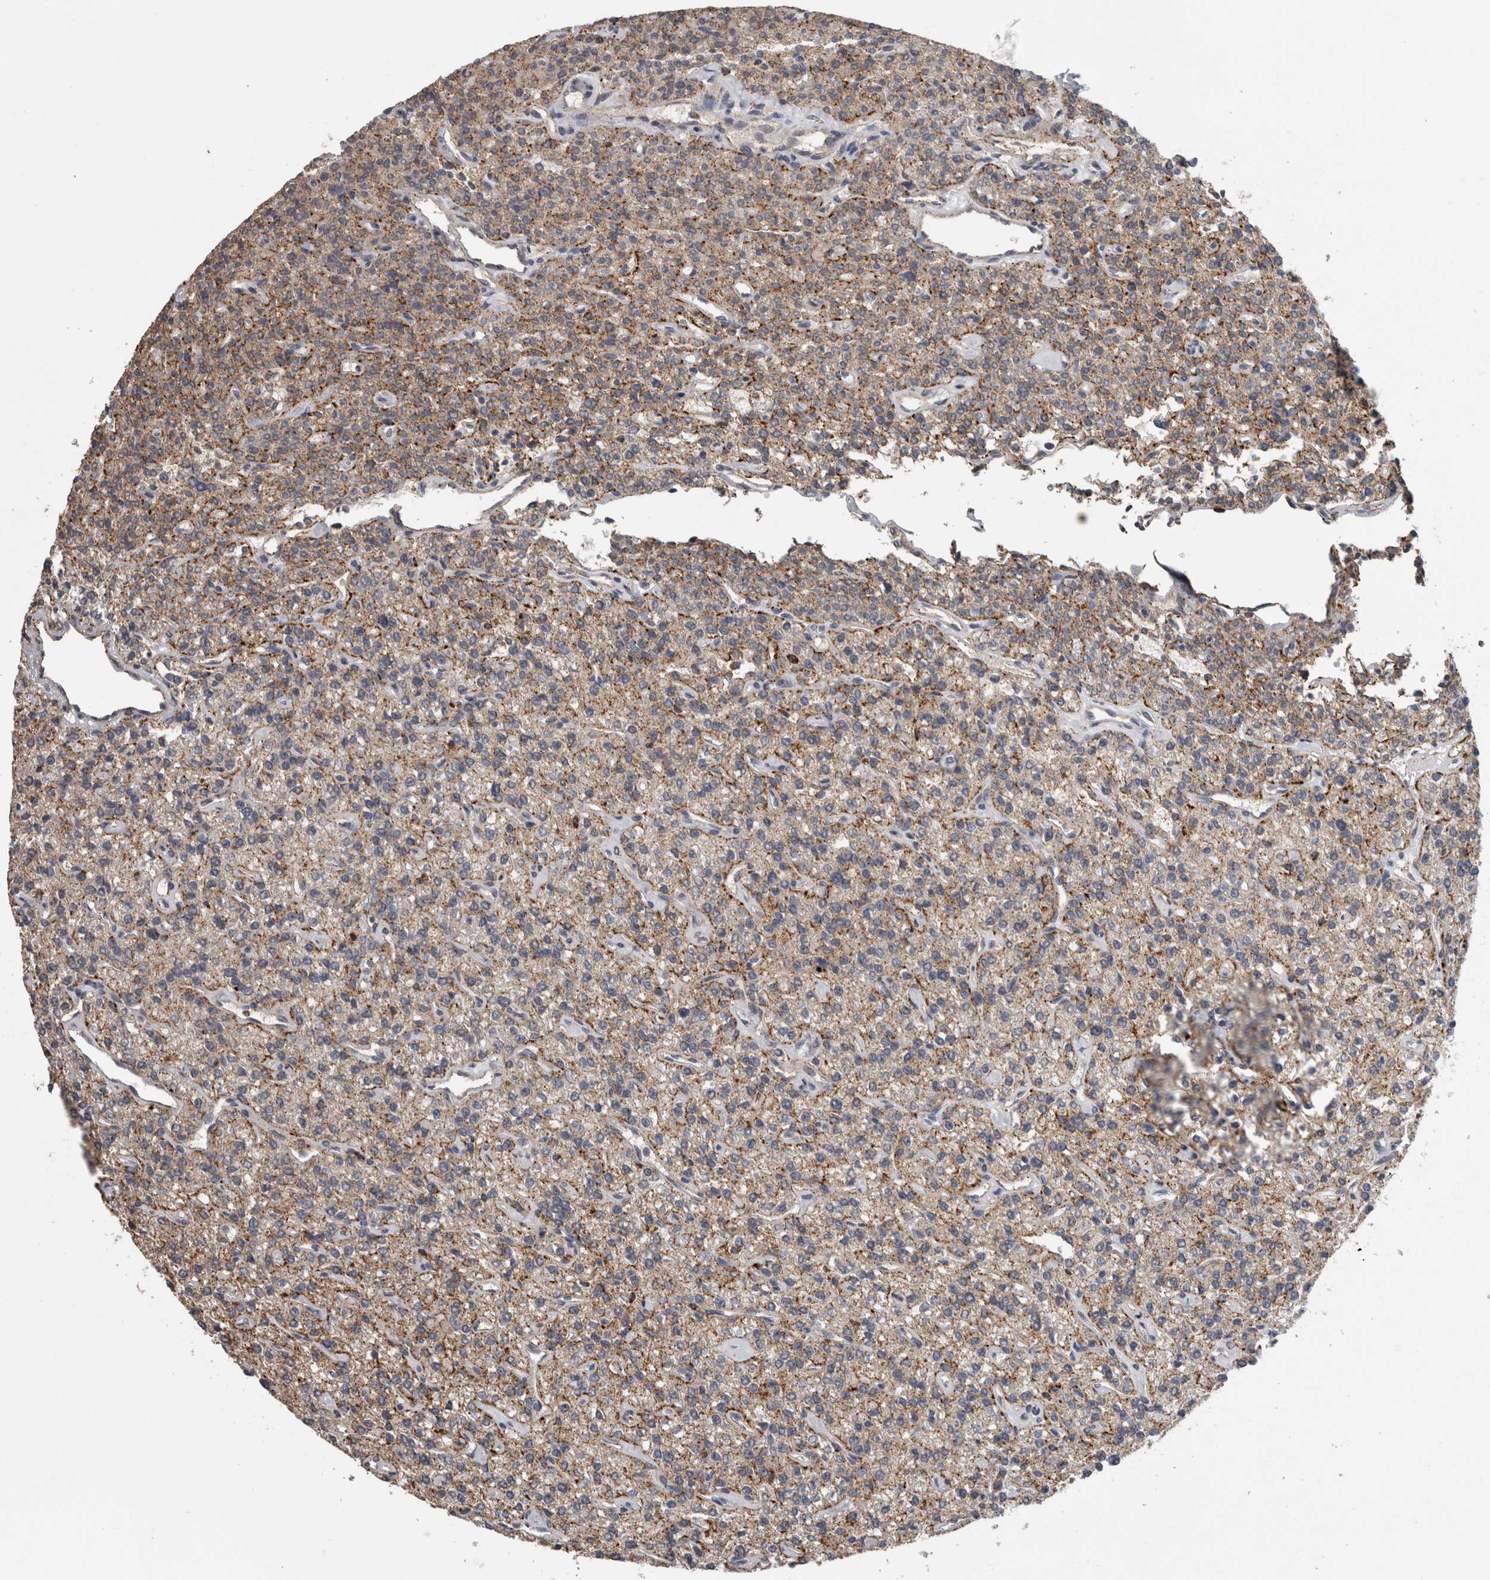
{"staining": {"intensity": "strong", "quantity": ">75%", "location": "cytoplasmic/membranous"}, "tissue": "parathyroid gland", "cell_type": "Glandular cells", "image_type": "normal", "snomed": [{"axis": "morphology", "description": "Normal tissue, NOS"}, {"axis": "topography", "description": "Parathyroid gland"}], "caption": "This is an image of immunohistochemistry staining of benign parathyroid gland, which shows strong expression in the cytoplasmic/membranous of glandular cells.", "gene": "CTSZ", "patient": {"sex": "male", "age": 46}}